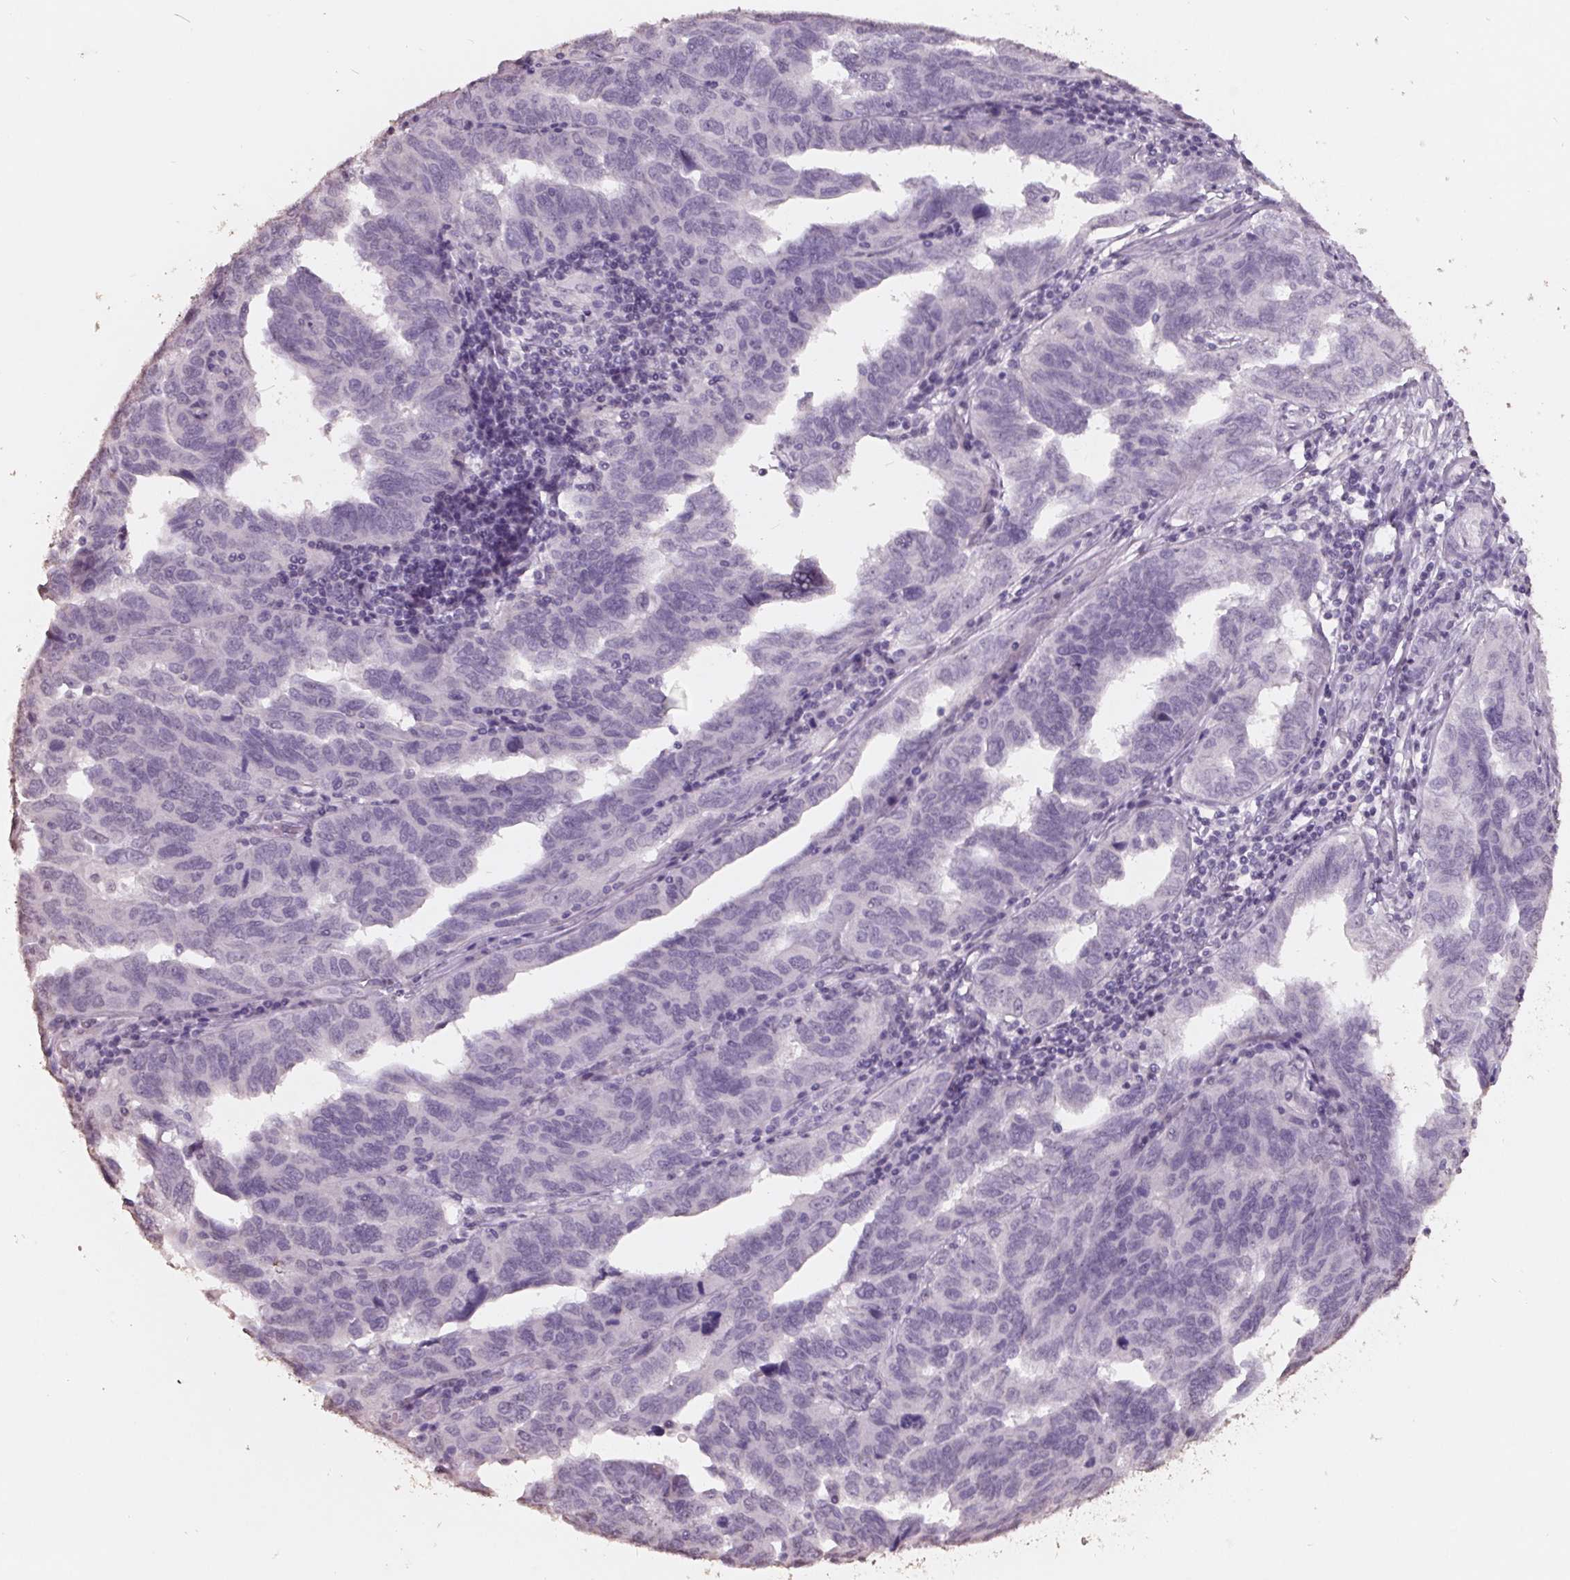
{"staining": {"intensity": "negative", "quantity": "none", "location": "none"}, "tissue": "ovarian cancer", "cell_type": "Tumor cells", "image_type": "cancer", "snomed": [{"axis": "morphology", "description": "Cystadenocarcinoma, serous, NOS"}, {"axis": "topography", "description": "Ovary"}], "caption": "Micrograph shows no significant protein expression in tumor cells of ovarian cancer. The staining is performed using DAB (3,3'-diaminobenzidine) brown chromogen with nuclei counter-stained in using hematoxylin.", "gene": "FTCD", "patient": {"sex": "female", "age": 64}}